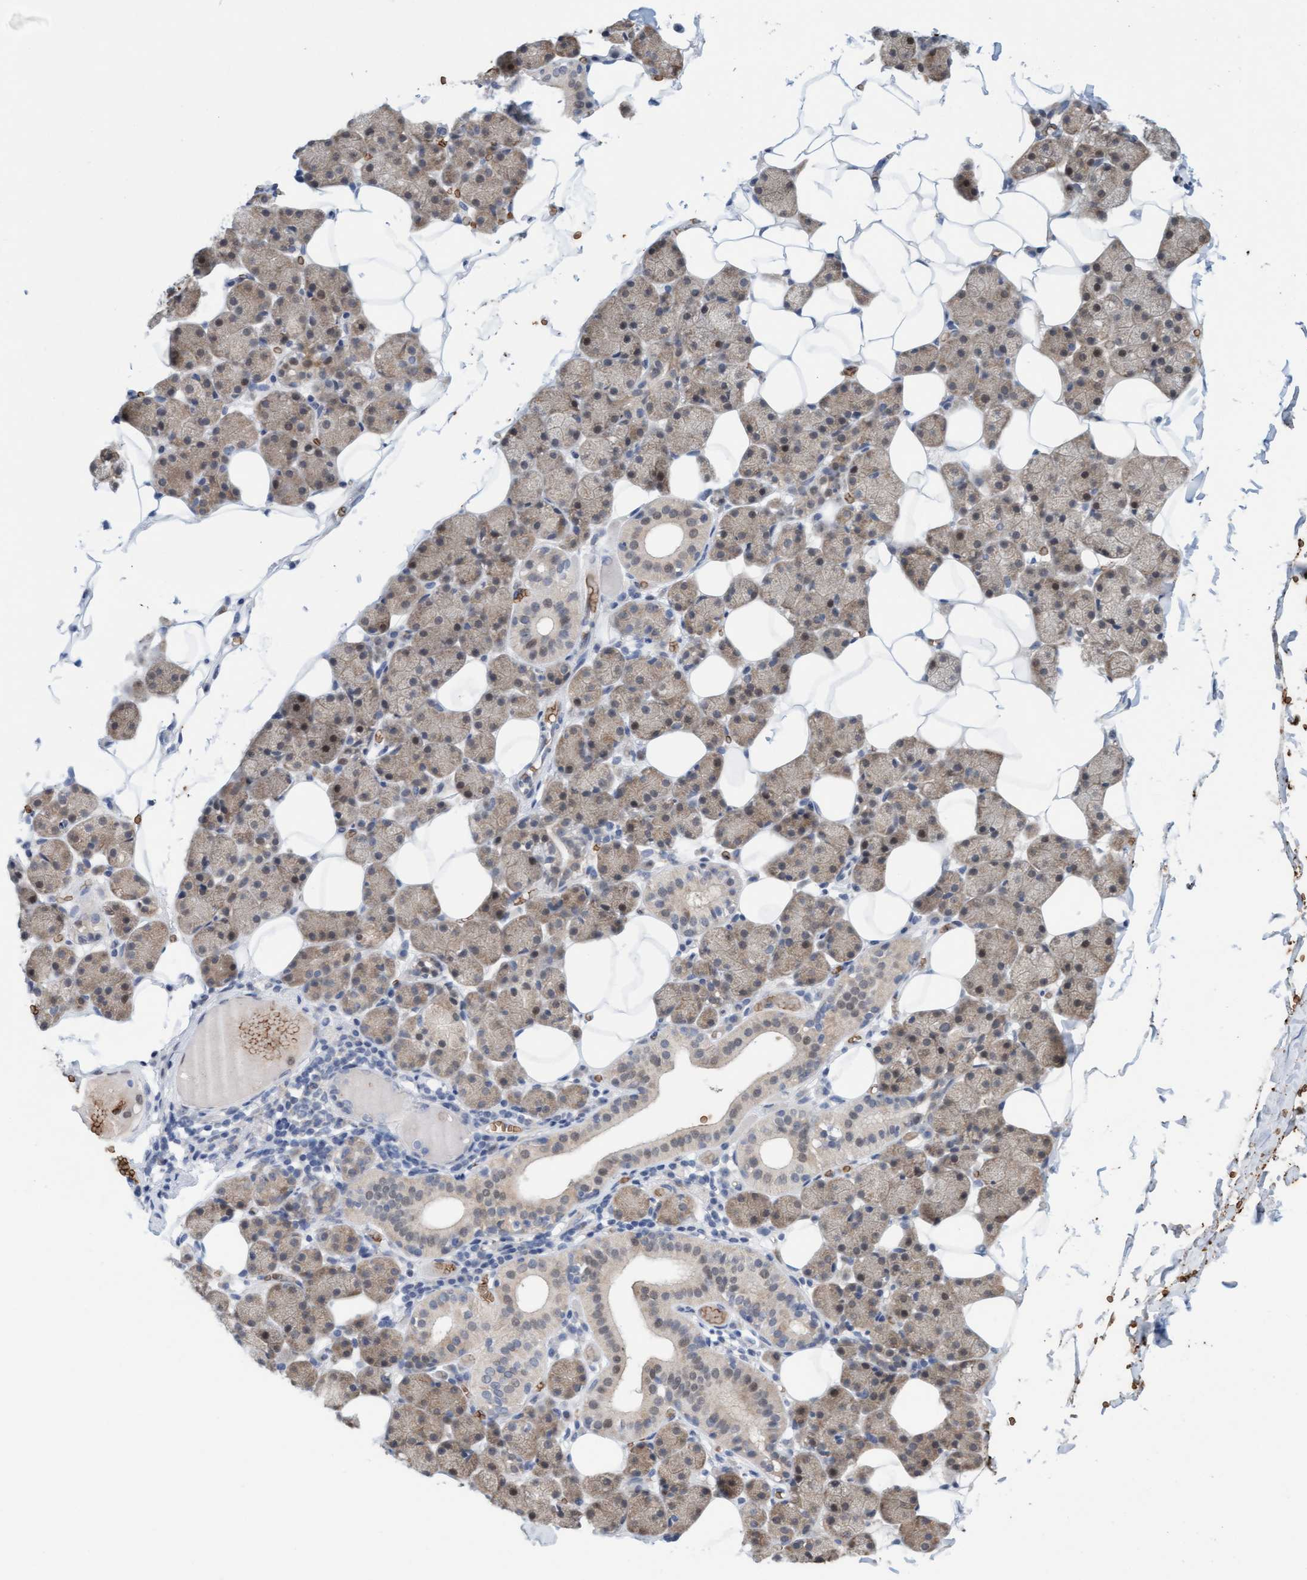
{"staining": {"intensity": "weak", "quantity": "<25%", "location": "cytoplasmic/membranous"}, "tissue": "salivary gland", "cell_type": "Glandular cells", "image_type": "normal", "snomed": [{"axis": "morphology", "description": "Normal tissue, NOS"}, {"axis": "topography", "description": "Salivary gland"}], "caption": "This is a histopathology image of IHC staining of unremarkable salivary gland, which shows no expression in glandular cells.", "gene": "SPEM2", "patient": {"sex": "female", "age": 33}}